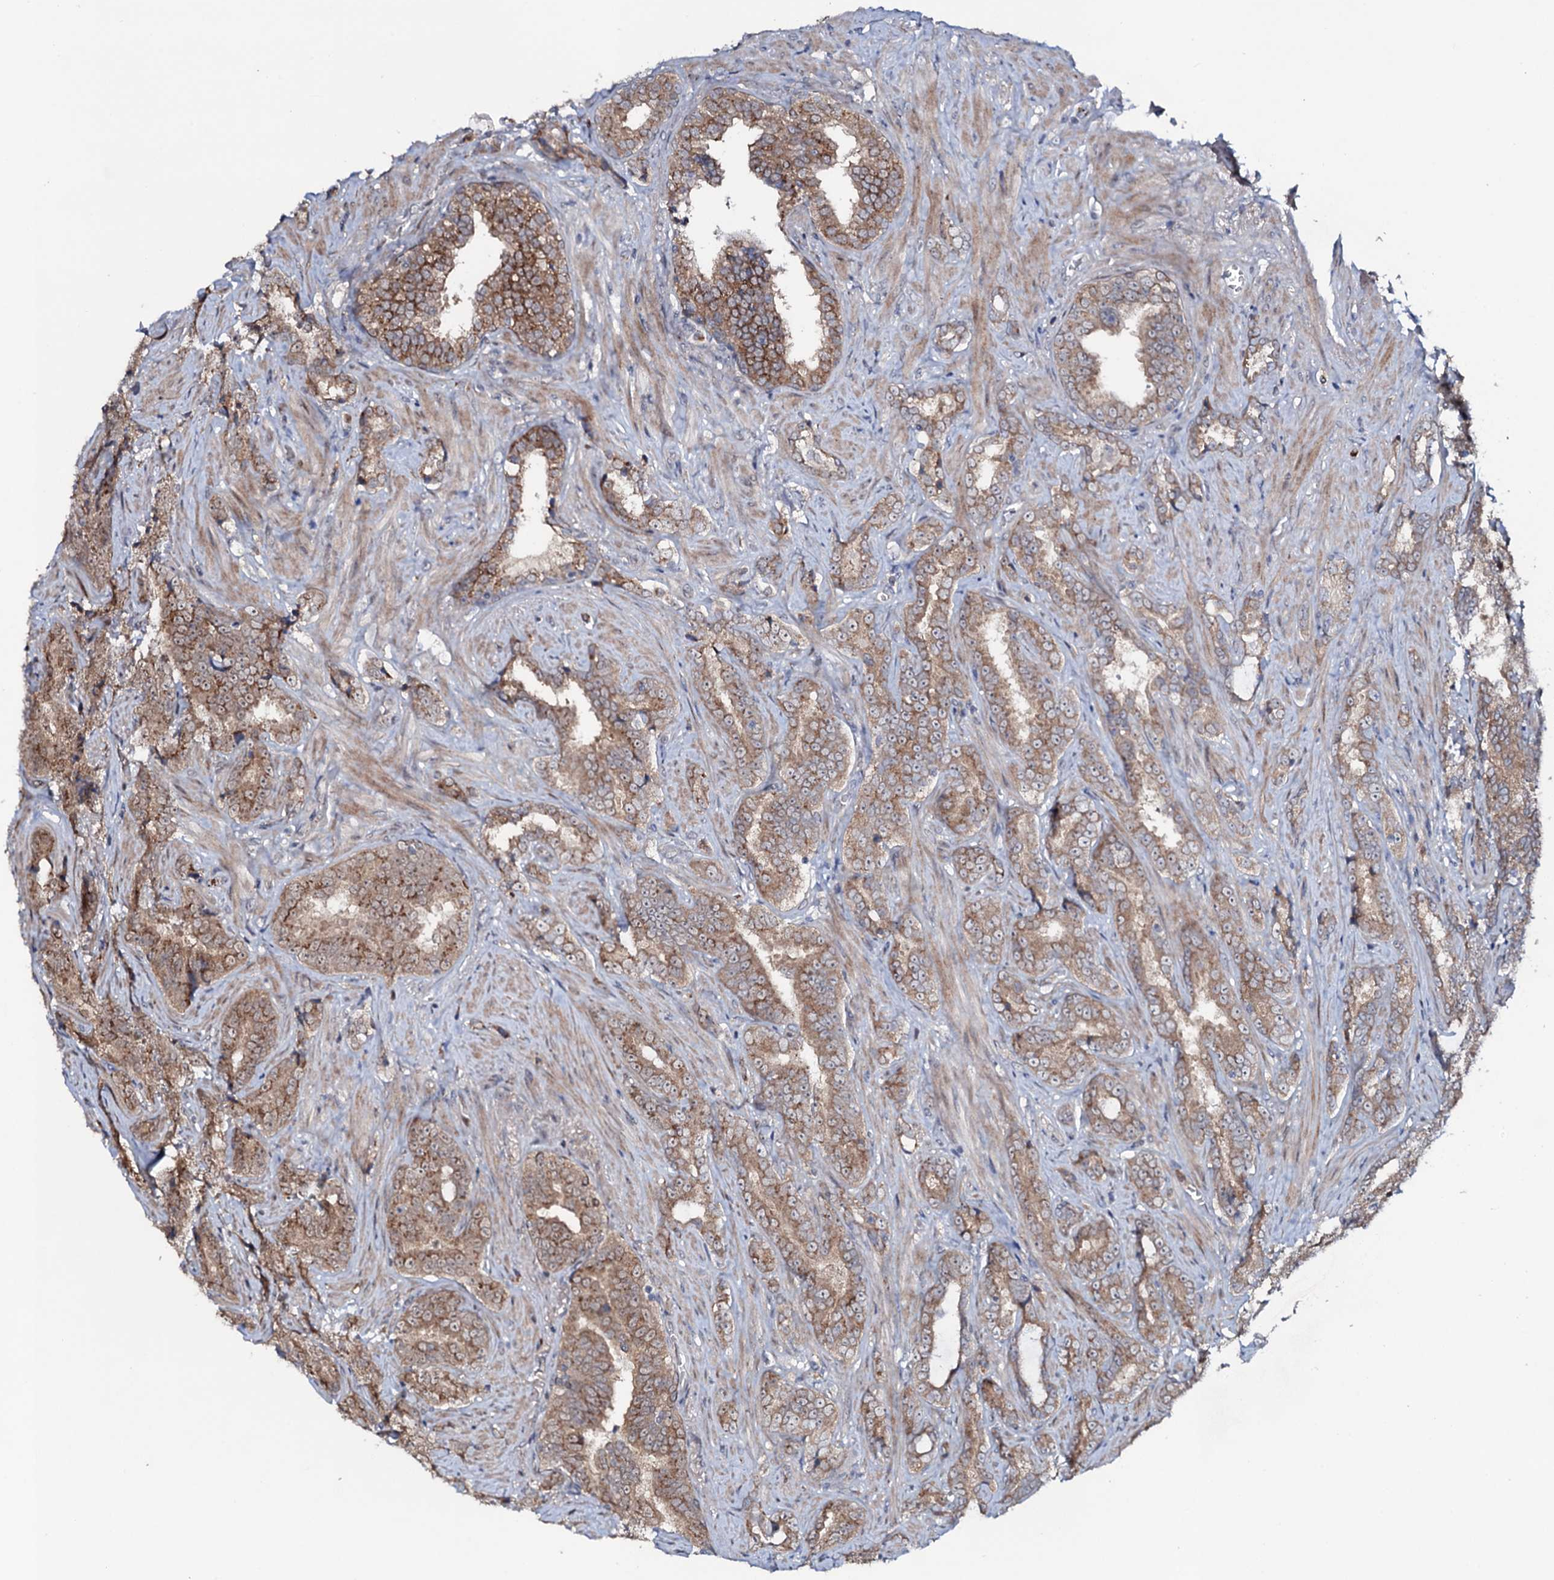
{"staining": {"intensity": "moderate", "quantity": ">75%", "location": "cytoplasmic/membranous"}, "tissue": "prostate cancer", "cell_type": "Tumor cells", "image_type": "cancer", "snomed": [{"axis": "morphology", "description": "Adenocarcinoma, High grade"}, {"axis": "topography", "description": "Prostate and seminal vesicle, NOS"}], "caption": "Brown immunohistochemical staining in prostate cancer displays moderate cytoplasmic/membranous expression in about >75% of tumor cells.", "gene": "COG6", "patient": {"sex": "male", "age": 67}}